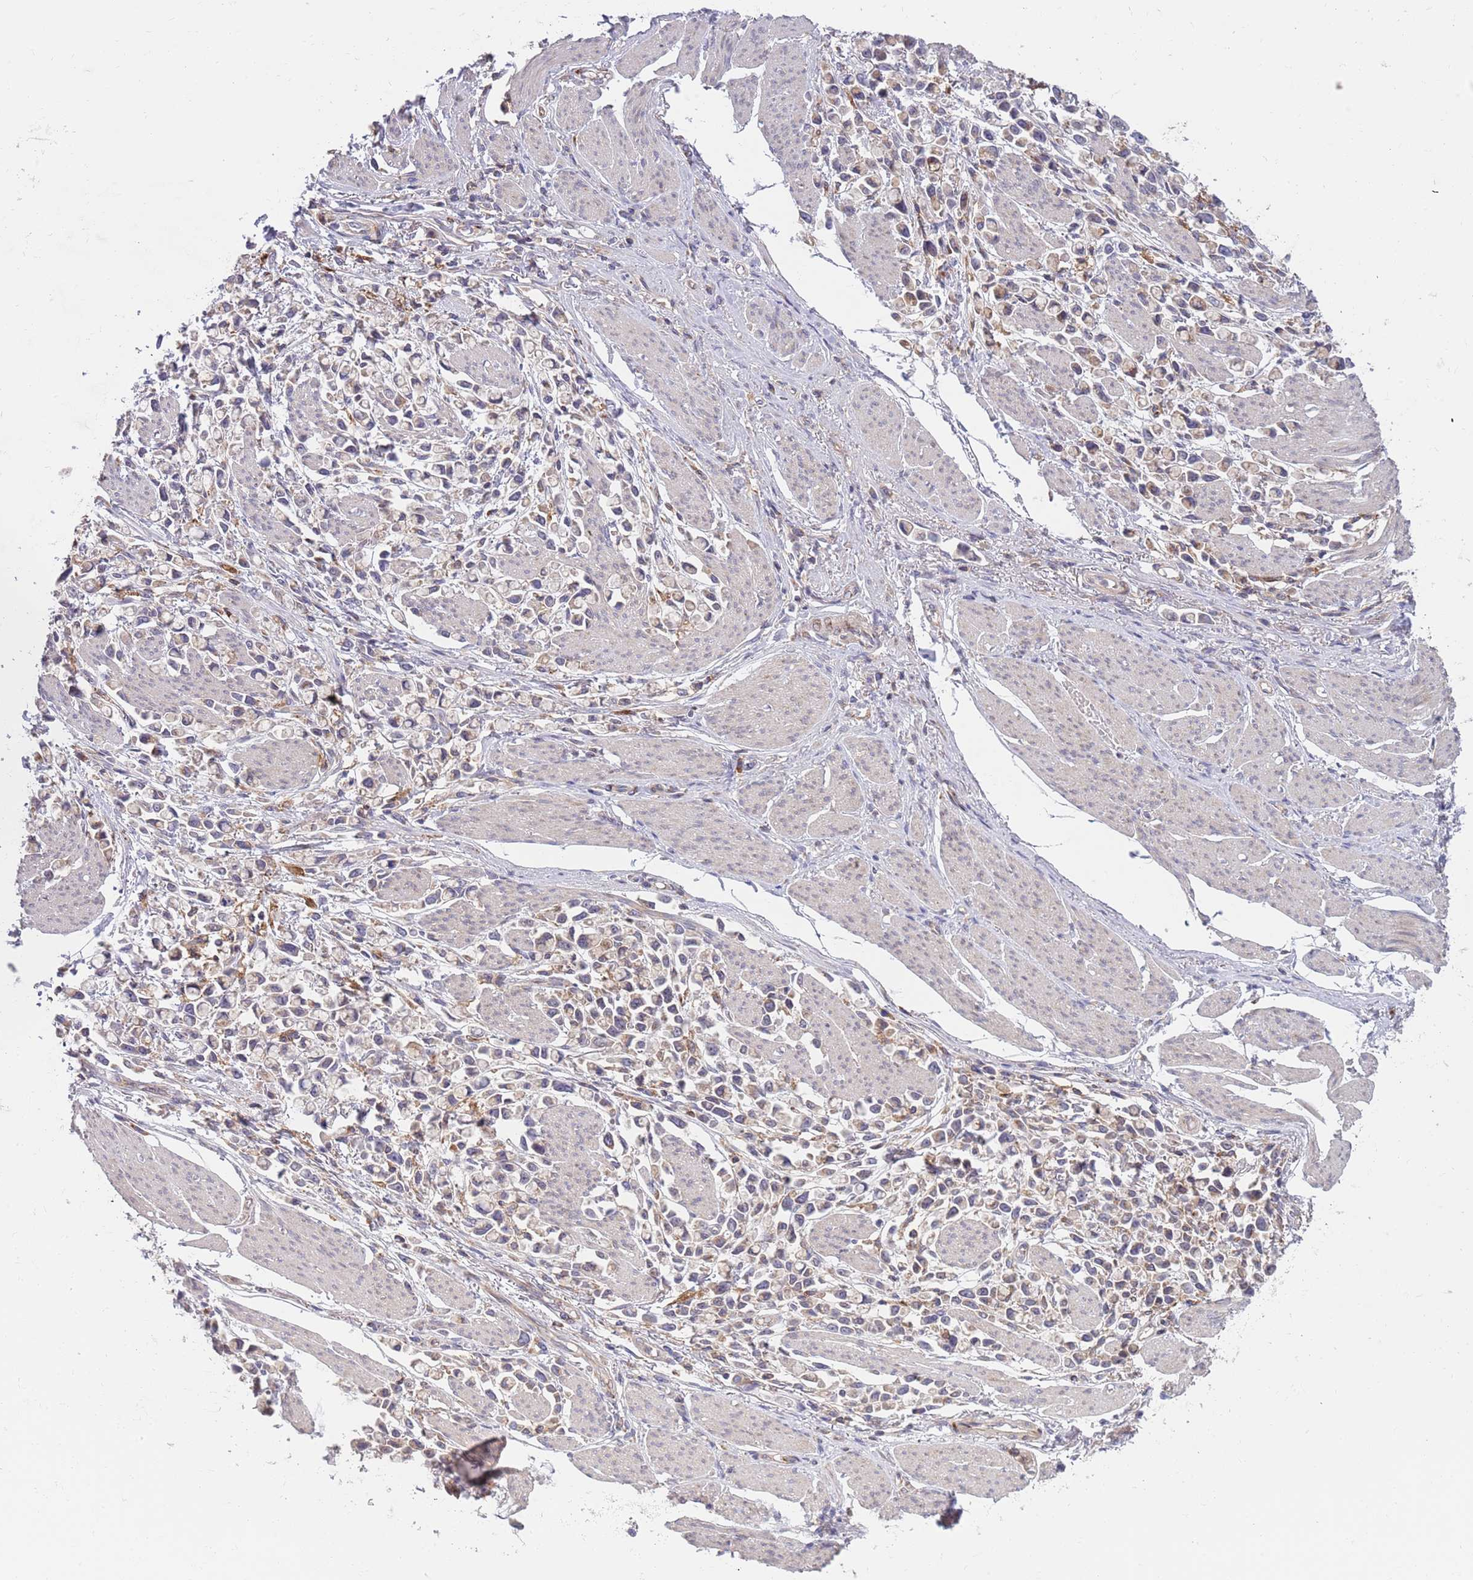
{"staining": {"intensity": "moderate", "quantity": "<25%", "location": "cytoplasmic/membranous"}, "tissue": "stomach cancer", "cell_type": "Tumor cells", "image_type": "cancer", "snomed": [{"axis": "morphology", "description": "Adenocarcinoma, NOS"}, {"axis": "topography", "description": "Stomach"}], "caption": "About <25% of tumor cells in human stomach adenocarcinoma show moderate cytoplasmic/membranous protein positivity as visualized by brown immunohistochemical staining.", "gene": "BTBD7", "patient": {"sex": "female", "age": 81}}